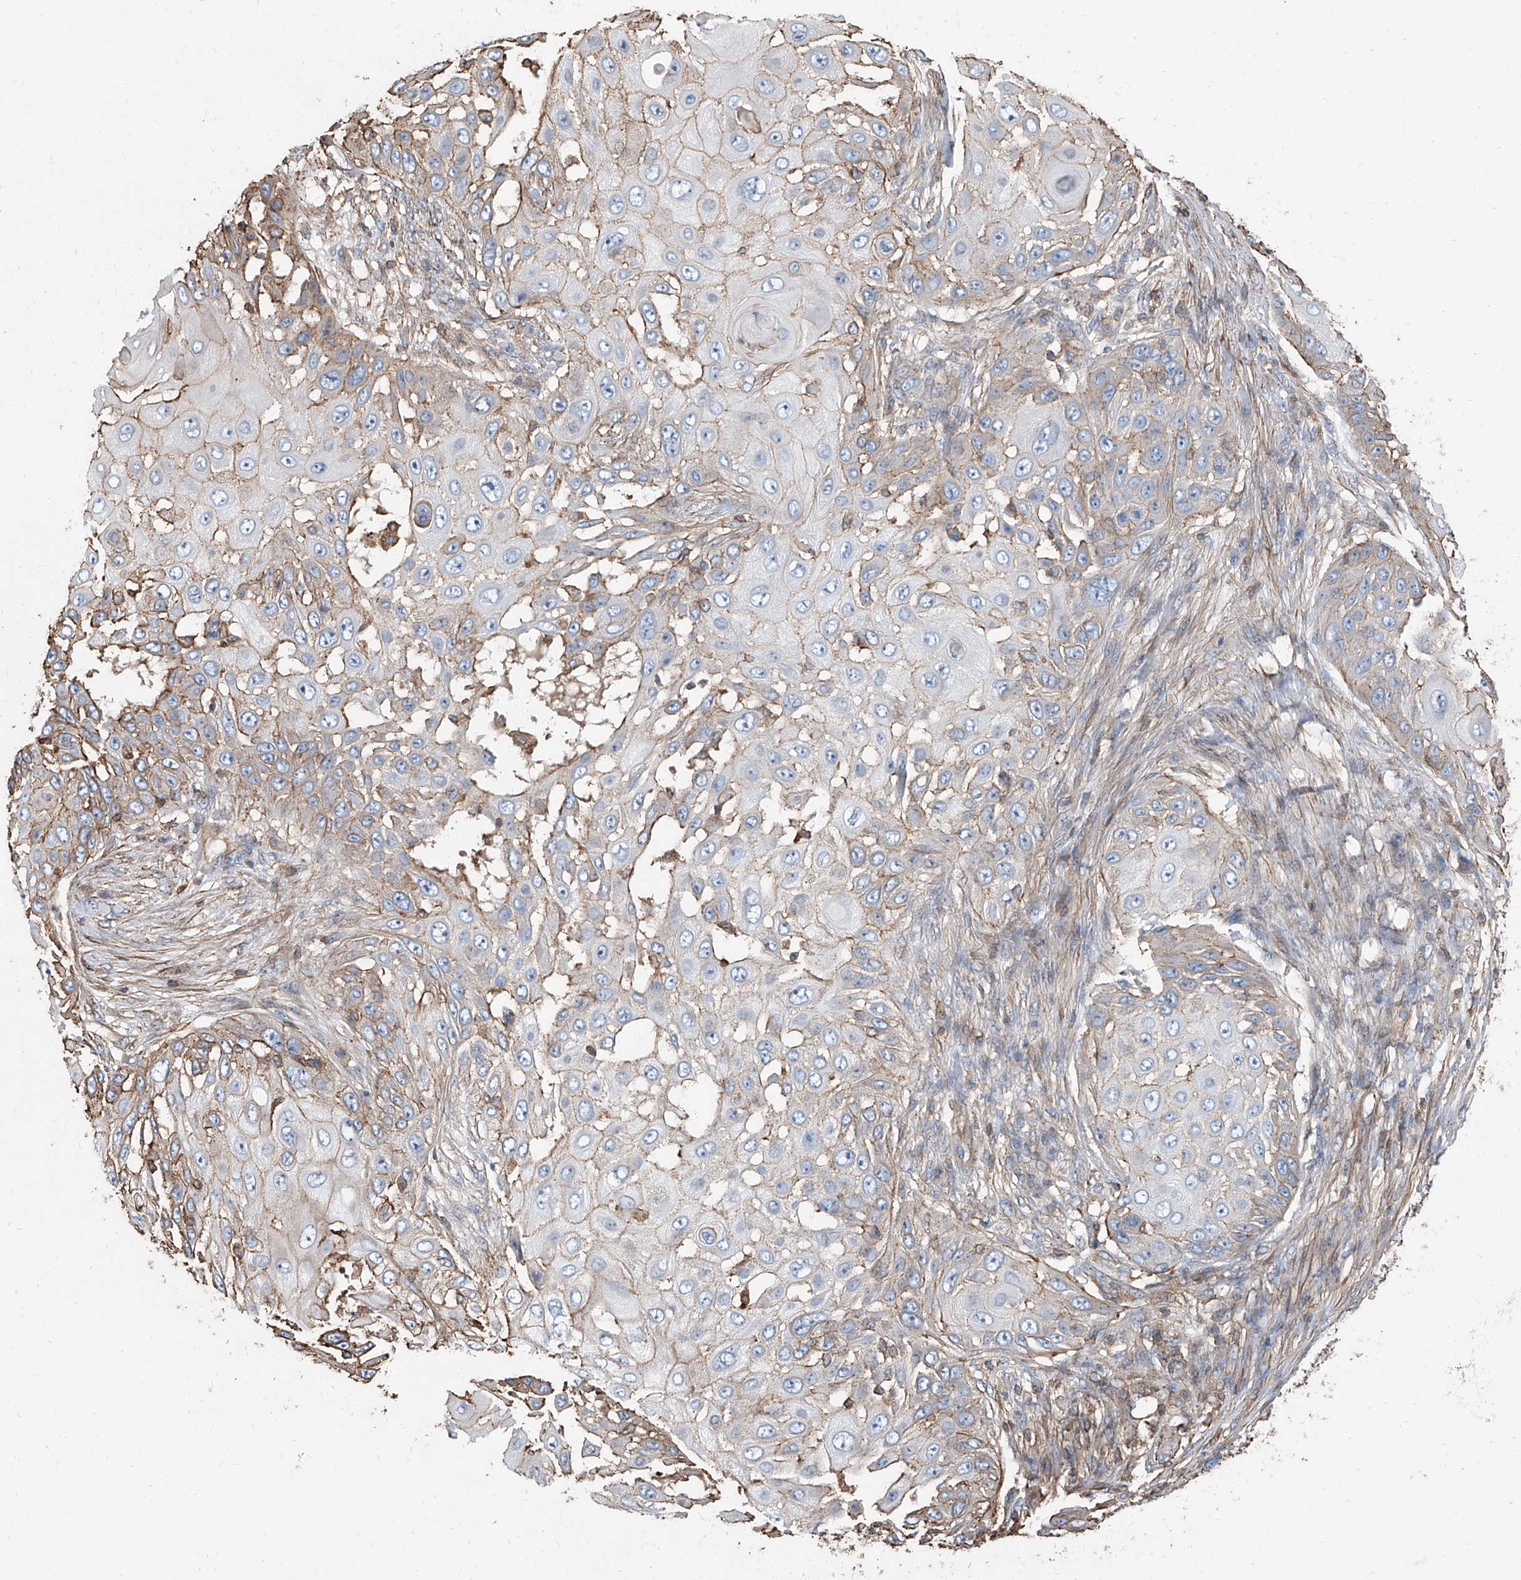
{"staining": {"intensity": "negative", "quantity": "none", "location": "none"}, "tissue": "skin cancer", "cell_type": "Tumor cells", "image_type": "cancer", "snomed": [{"axis": "morphology", "description": "Squamous cell carcinoma, NOS"}, {"axis": "topography", "description": "Skin"}], "caption": "The image displays no significant positivity in tumor cells of squamous cell carcinoma (skin).", "gene": "PIEZO2", "patient": {"sex": "female", "age": 44}}